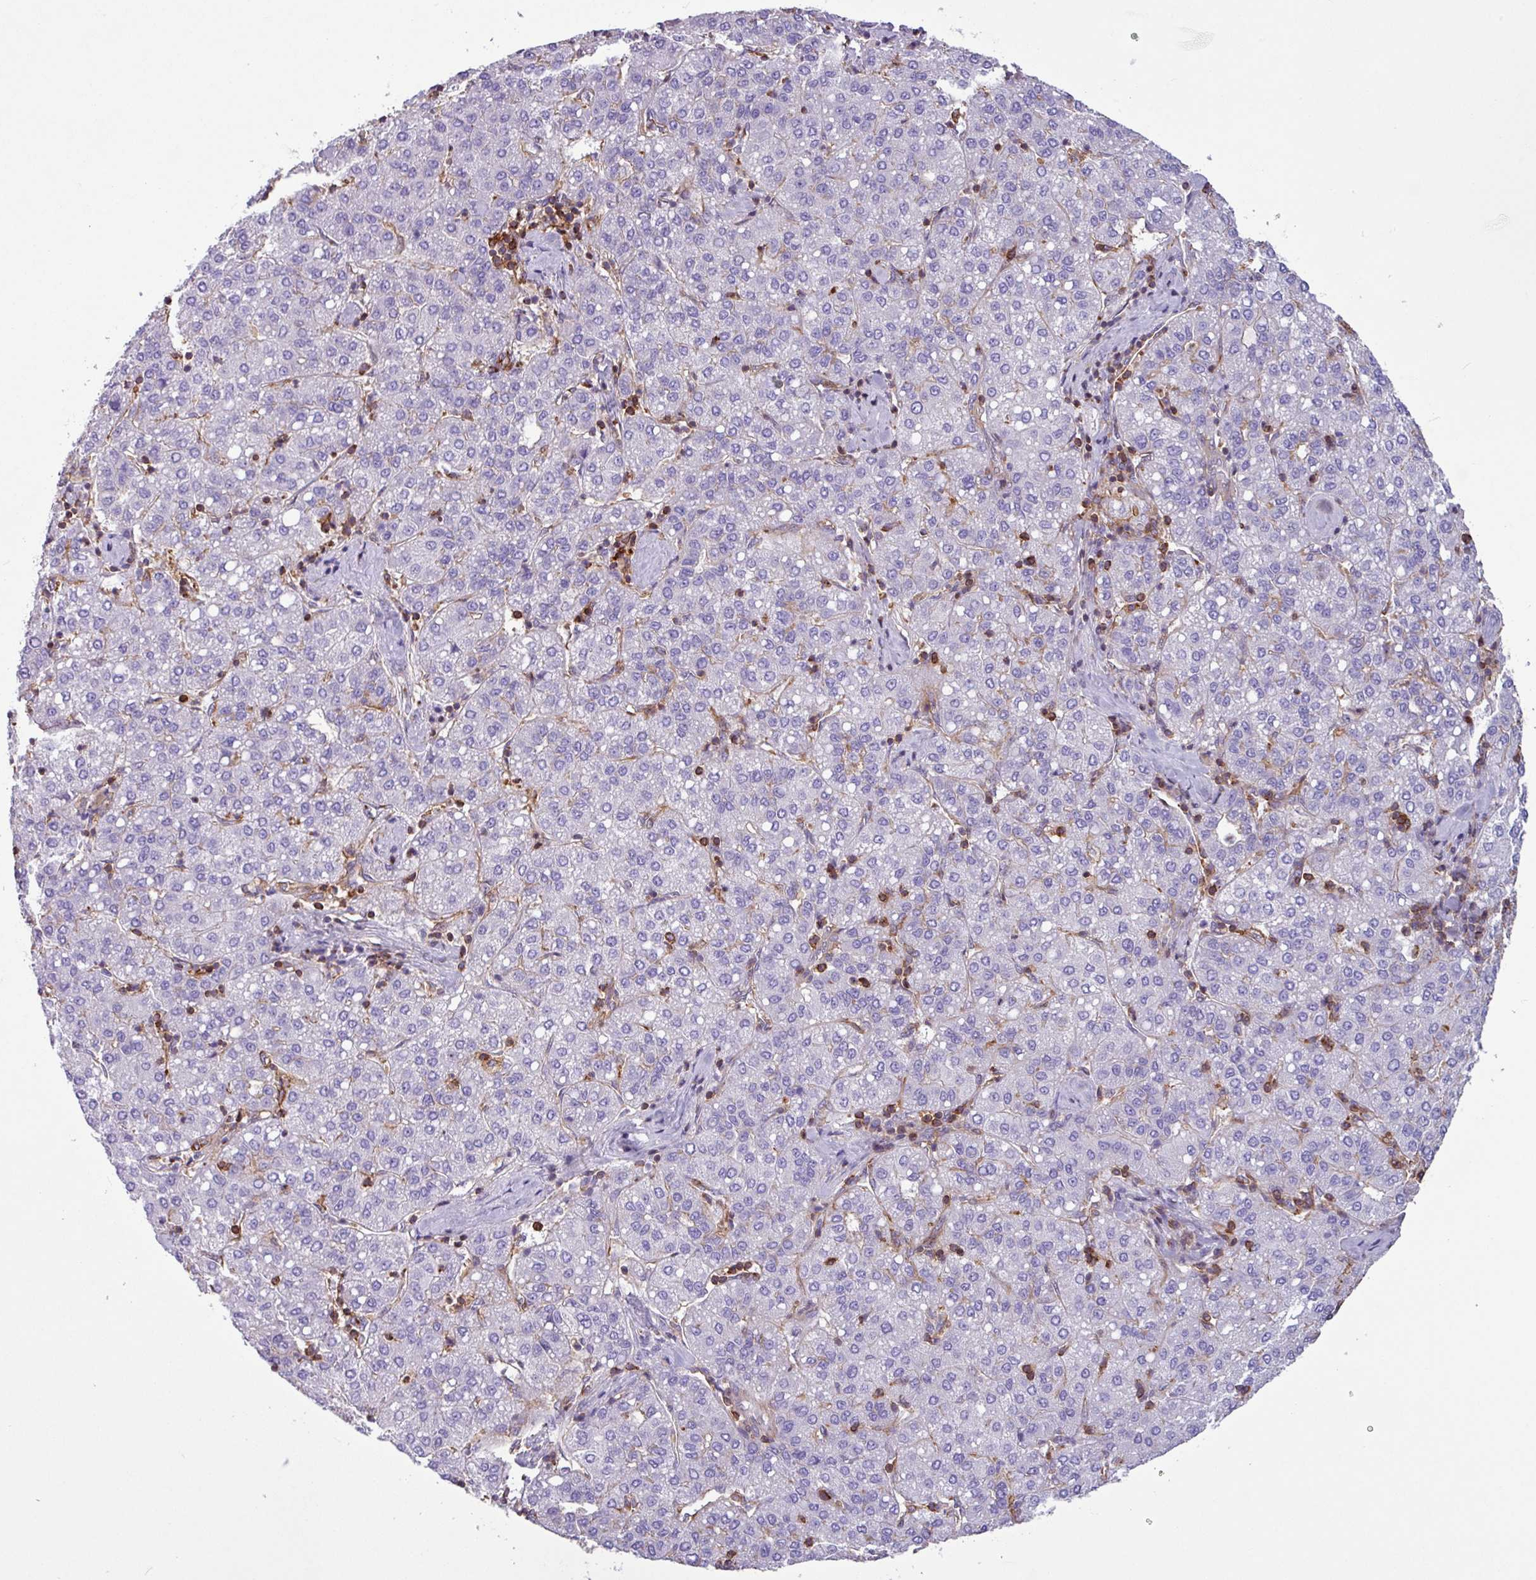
{"staining": {"intensity": "negative", "quantity": "none", "location": "none"}, "tissue": "liver cancer", "cell_type": "Tumor cells", "image_type": "cancer", "snomed": [{"axis": "morphology", "description": "Carcinoma, Hepatocellular, NOS"}, {"axis": "topography", "description": "Liver"}], "caption": "Tumor cells show no significant protein positivity in liver cancer (hepatocellular carcinoma).", "gene": "PPP1R18", "patient": {"sex": "male", "age": 65}}